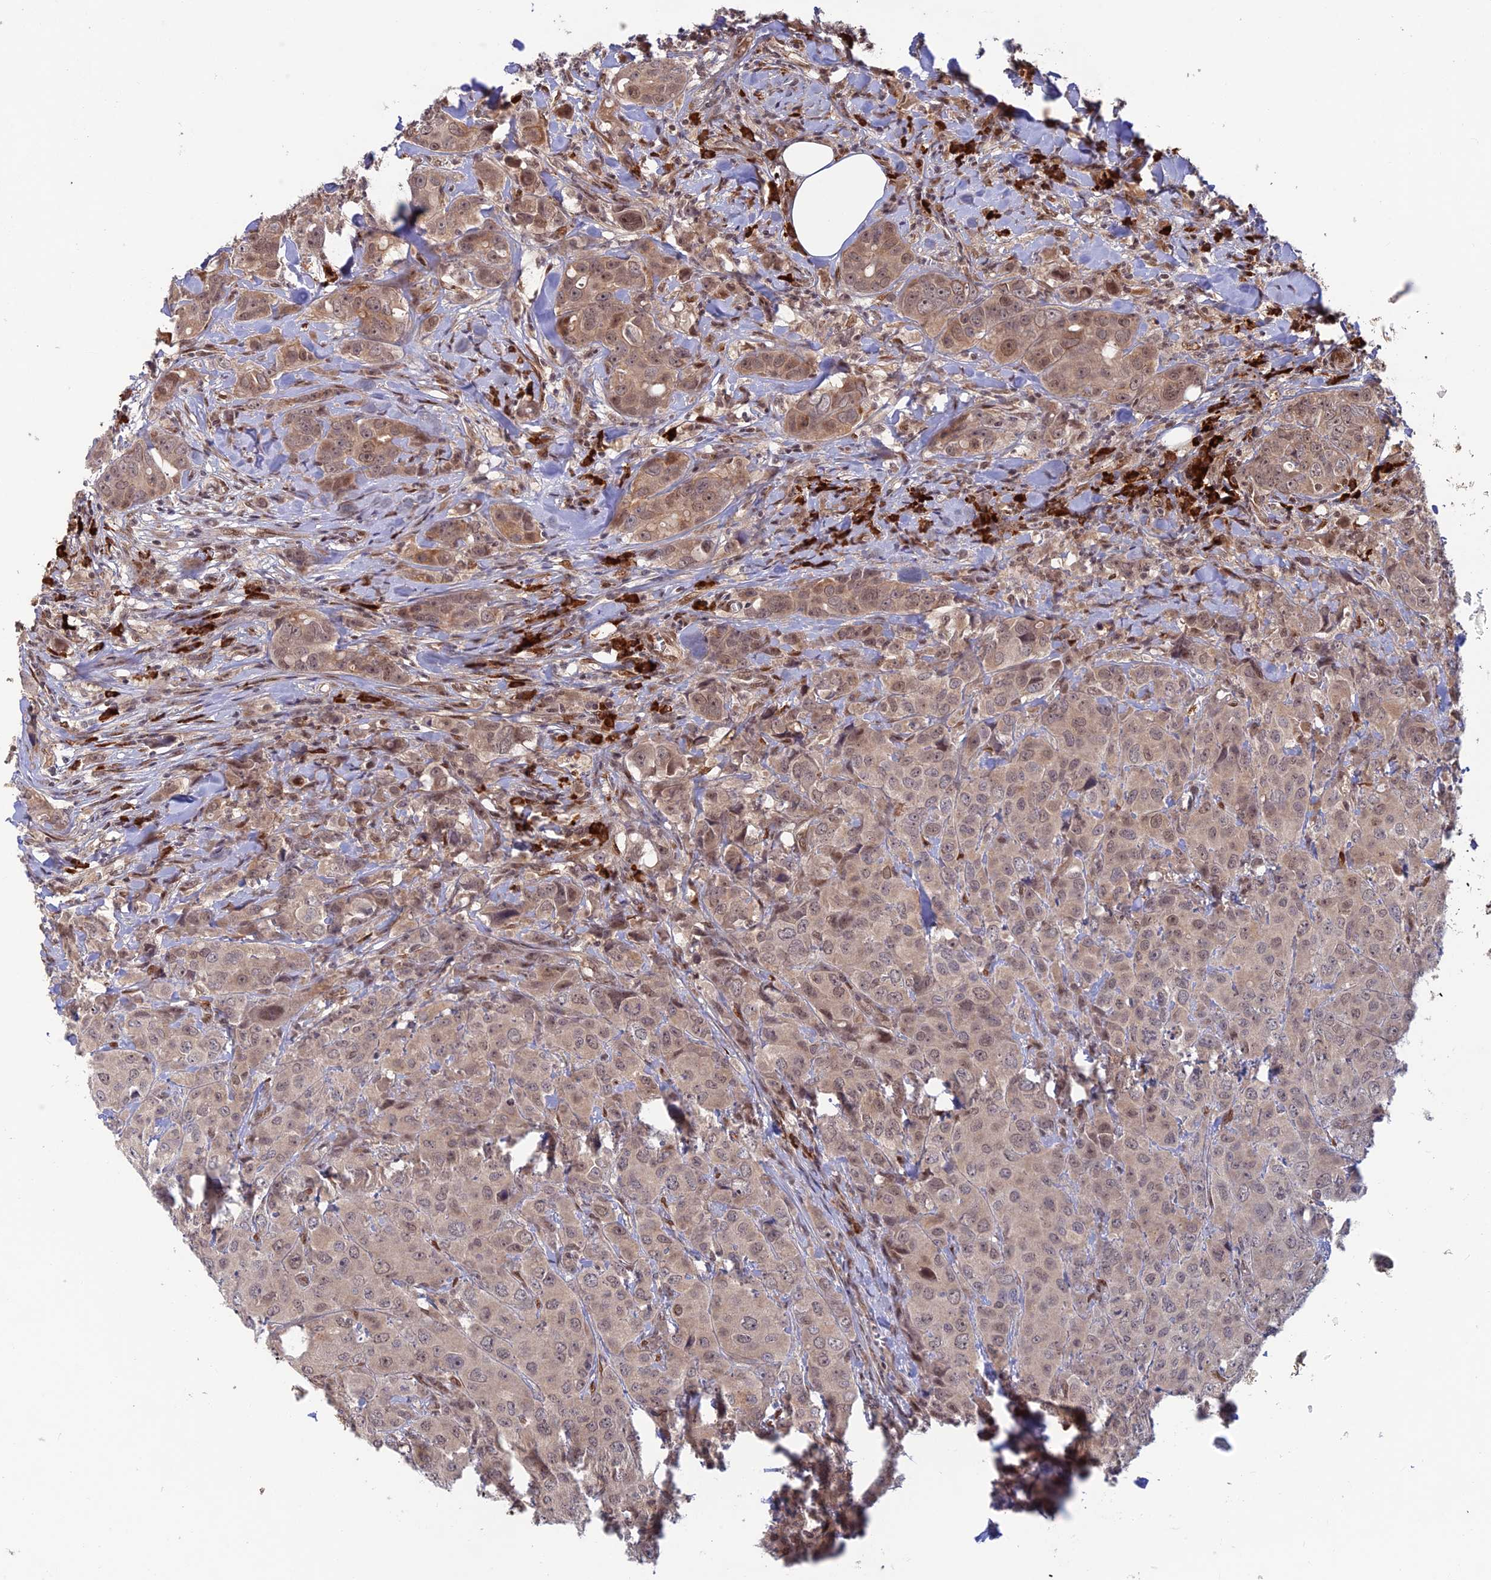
{"staining": {"intensity": "weak", "quantity": ">75%", "location": "cytoplasmic/membranous,nuclear"}, "tissue": "breast cancer", "cell_type": "Tumor cells", "image_type": "cancer", "snomed": [{"axis": "morphology", "description": "Duct carcinoma"}, {"axis": "topography", "description": "Breast"}], "caption": "Breast infiltrating ductal carcinoma stained with IHC reveals weak cytoplasmic/membranous and nuclear positivity in about >75% of tumor cells. (Brightfield microscopy of DAB IHC at high magnification).", "gene": "ZNF565", "patient": {"sex": "female", "age": 43}}